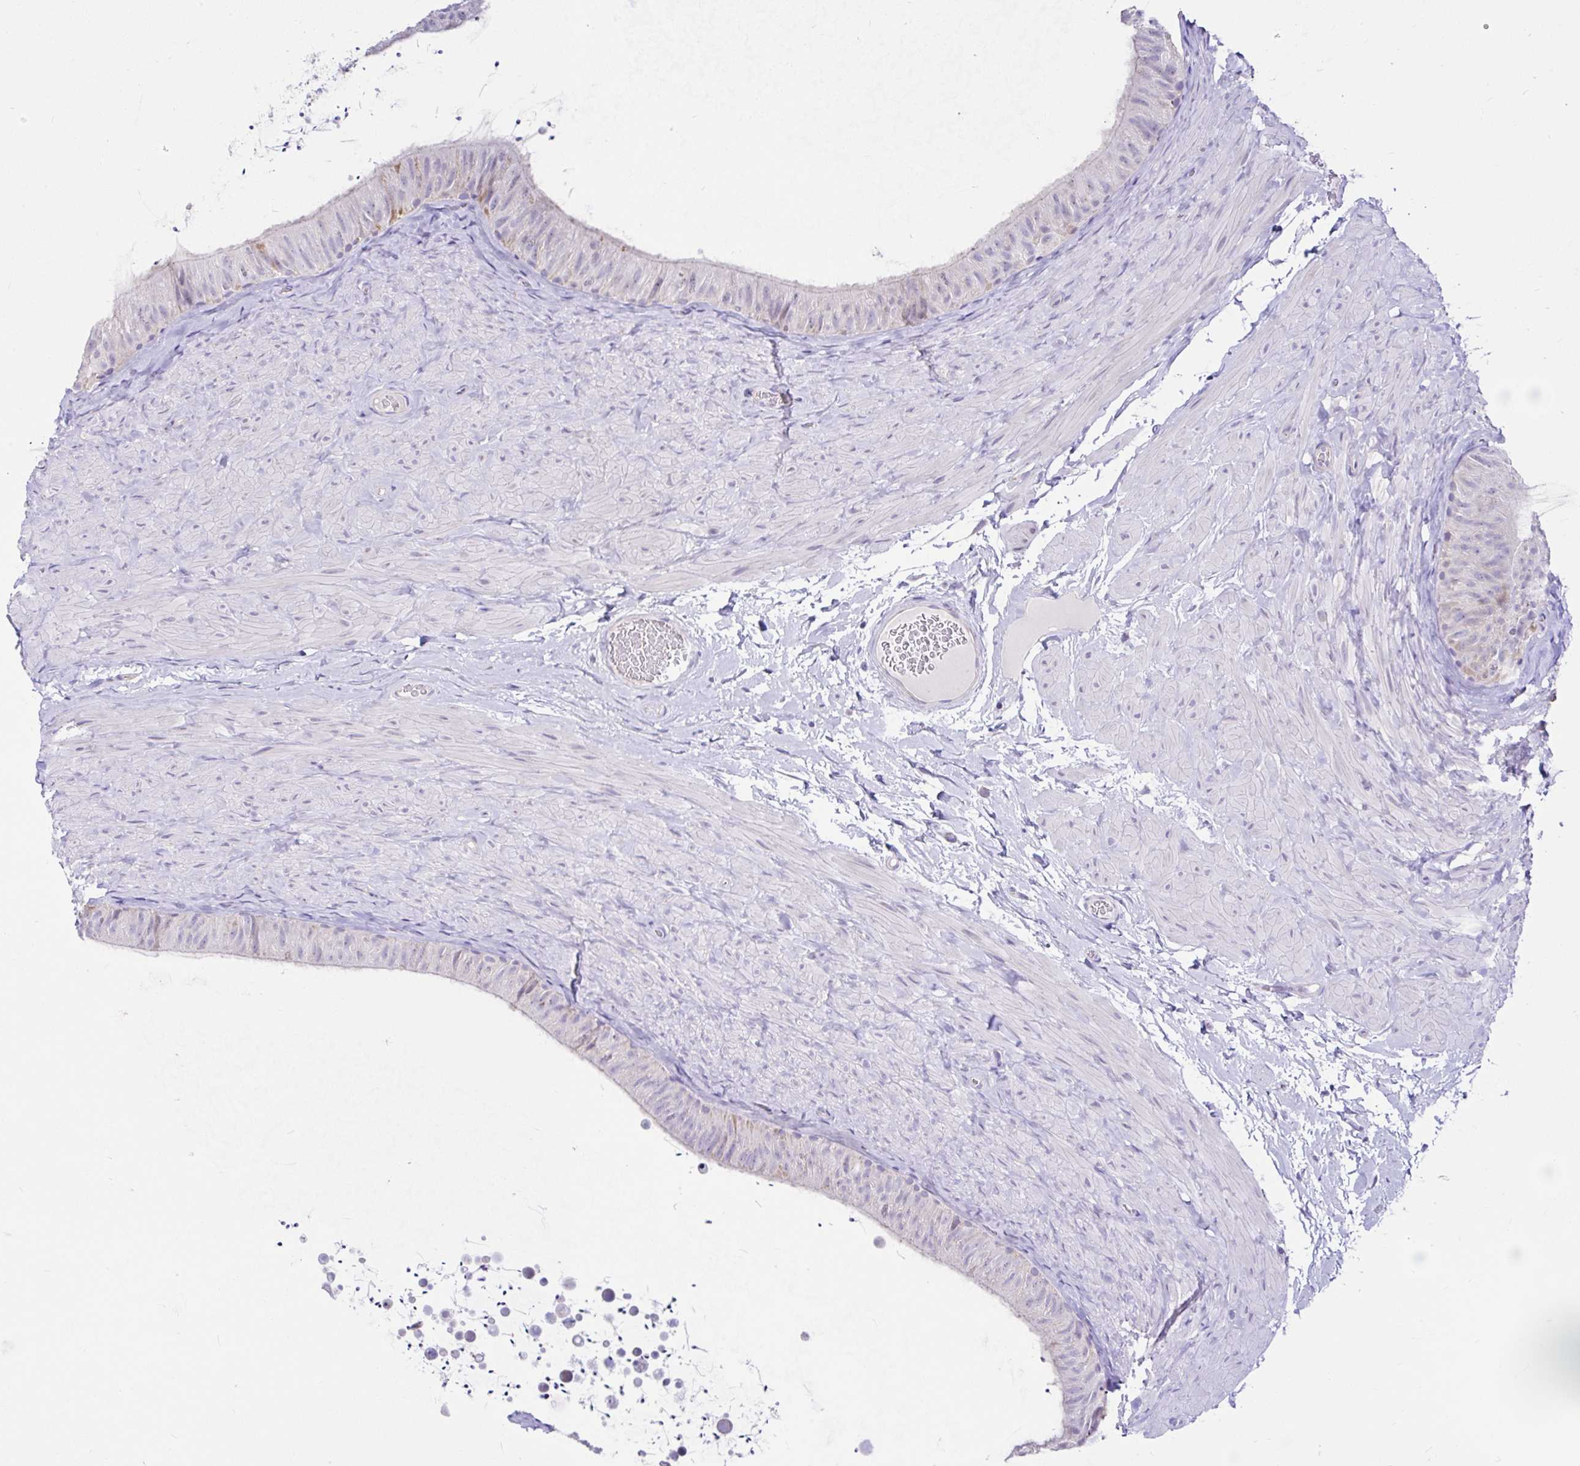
{"staining": {"intensity": "weak", "quantity": "<25%", "location": "cytoplasmic/membranous"}, "tissue": "epididymis", "cell_type": "Glandular cells", "image_type": "normal", "snomed": [{"axis": "morphology", "description": "Normal tissue, NOS"}, {"axis": "topography", "description": "Epididymis, spermatic cord, NOS"}, {"axis": "topography", "description": "Epididymis"}], "caption": "Immunohistochemistry of normal human epididymis displays no expression in glandular cells.", "gene": "NDUFS2", "patient": {"sex": "male", "age": 31}}